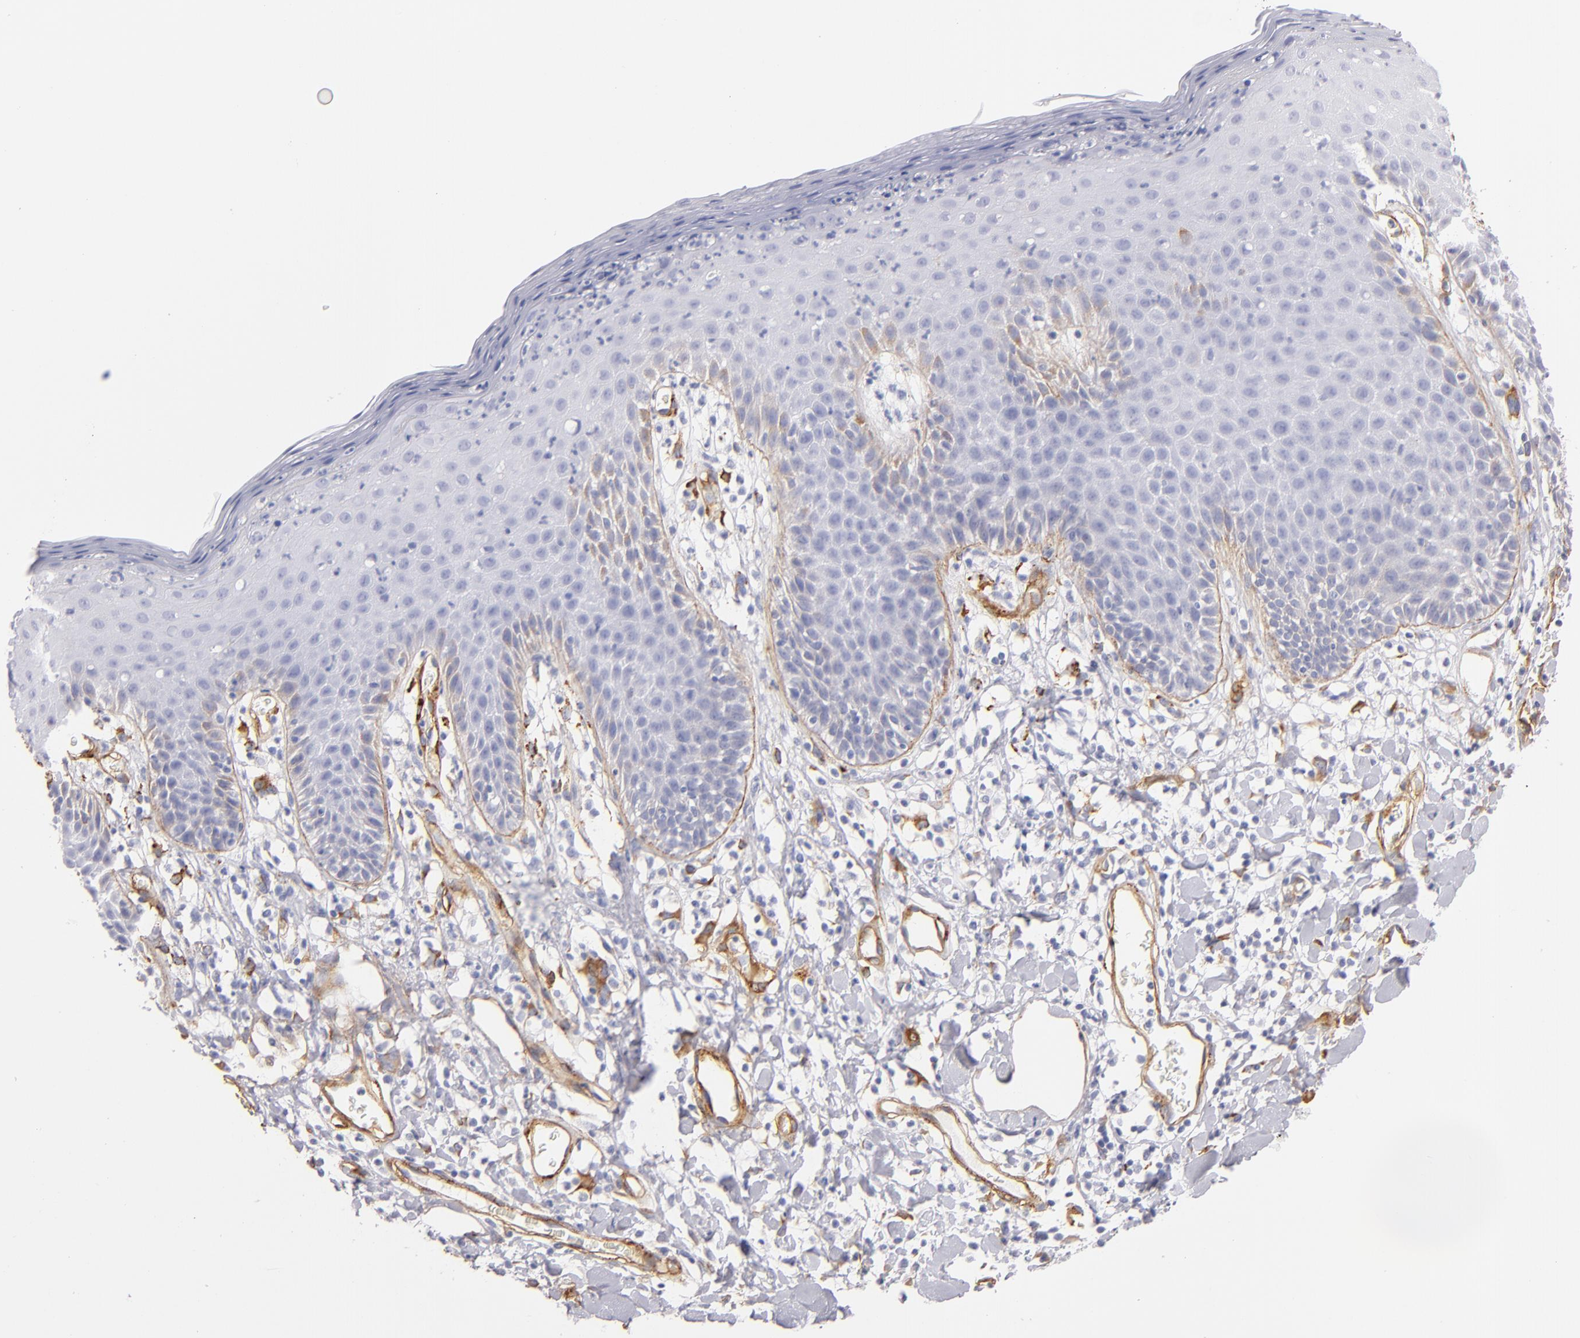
{"staining": {"intensity": "moderate", "quantity": "<25%", "location": "cytoplasmic/membranous"}, "tissue": "skin", "cell_type": "Epidermal cells", "image_type": "normal", "snomed": [{"axis": "morphology", "description": "Normal tissue, NOS"}, {"axis": "topography", "description": "Vulva"}, {"axis": "topography", "description": "Peripheral nerve tissue"}], "caption": "This micrograph displays normal skin stained with IHC to label a protein in brown. The cytoplasmic/membranous of epidermal cells show moderate positivity for the protein. Nuclei are counter-stained blue.", "gene": "LAMC1", "patient": {"sex": "female", "age": 68}}